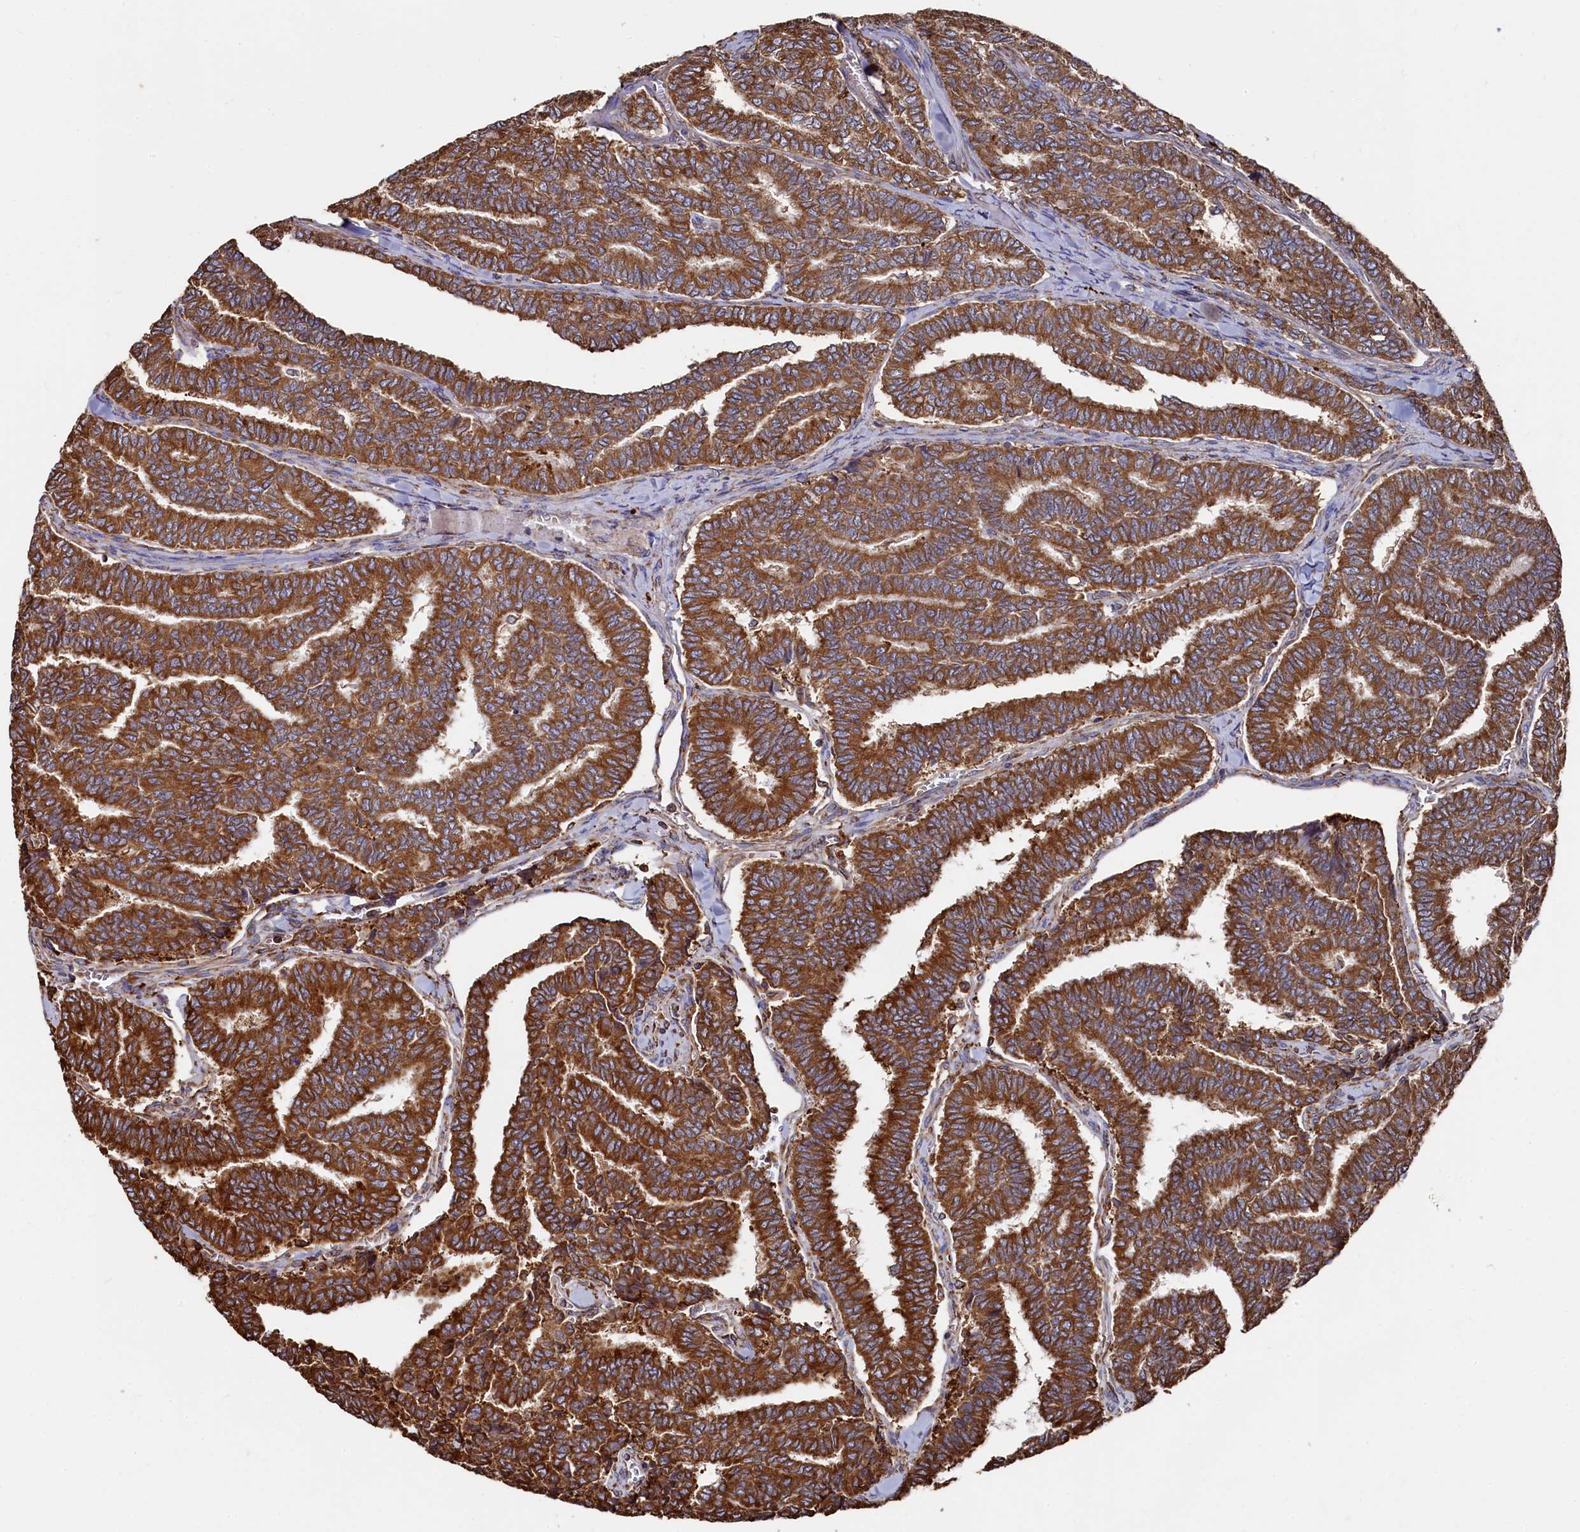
{"staining": {"intensity": "strong", "quantity": ">75%", "location": "cytoplasmic/membranous"}, "tissue": "thyroid cancer", "cell_type": "Tumor cells", "image_type": "cancer", "snomed": [{"axis": "morphology", "description": "Papillary adenocarcinoma, NOS"}, {"axis": "topography", "description": "Thyroid gland"}], "caption": "Immunohistochemical staining of thyroid papillary adenocarcinoma displays strong cytoplasmic/membranous protein staining in about >75% of tumor cells.", "gene": "NEURL1B", "patient": {"sex": "female", "age": 35}}